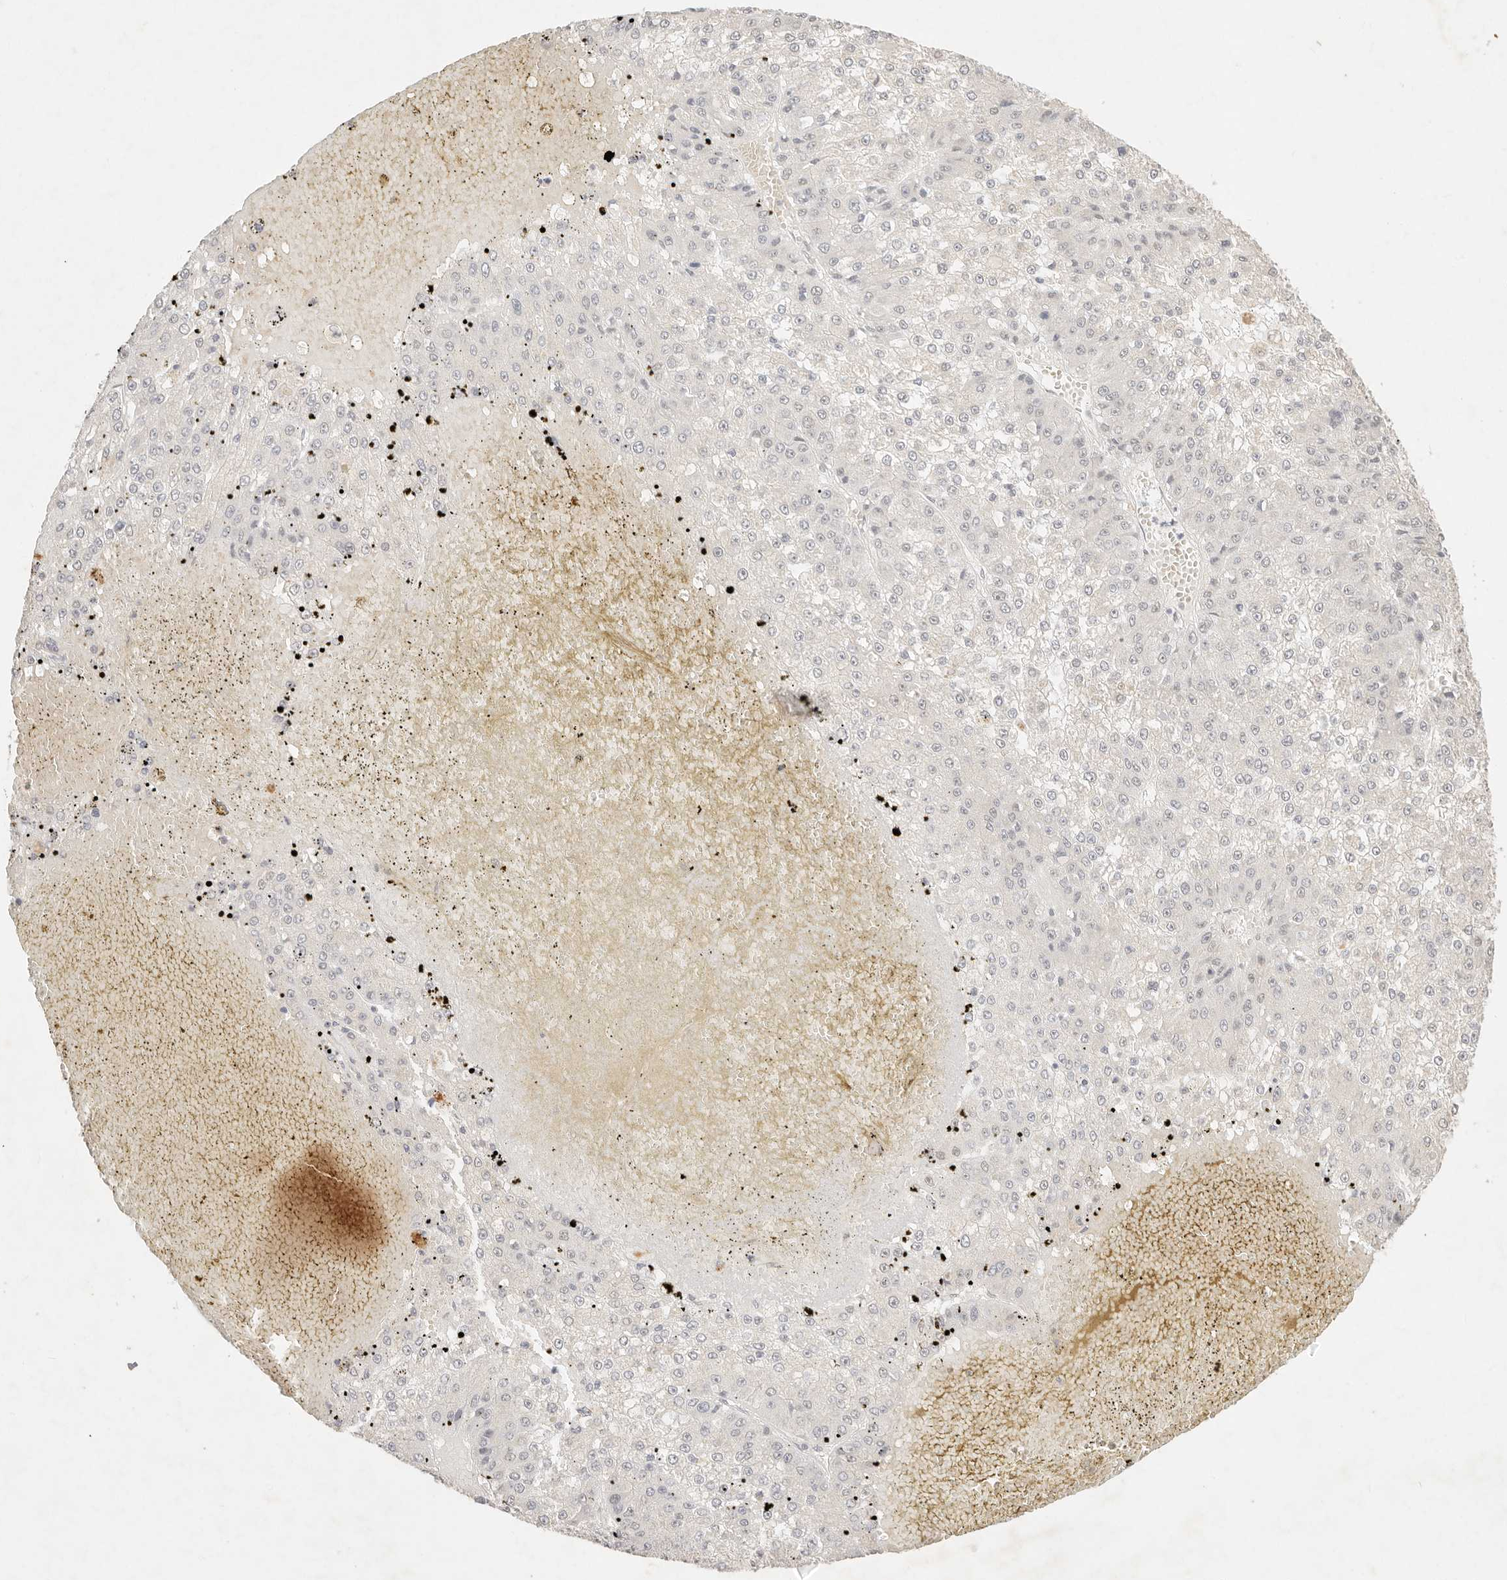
{"staining": {"intensity": "negative", "quantity": "none", "location": "none"}, "tissue": "liver cancer", "cell_type": "Tumor cells", "image_type": "cancer", "snomed": [{"axis": "morphology", "description": "Carcinoma, Hepatocellular, NOS"}, {"axis": "topography", "description": "Liver"}], "caption": "Human liver hepatocellular carcinoma stained for a protein using IHC demonstrates no positivity in tumor cells.", "gene": "GPR156", "patient": {"sex": "female", "age": 73}}